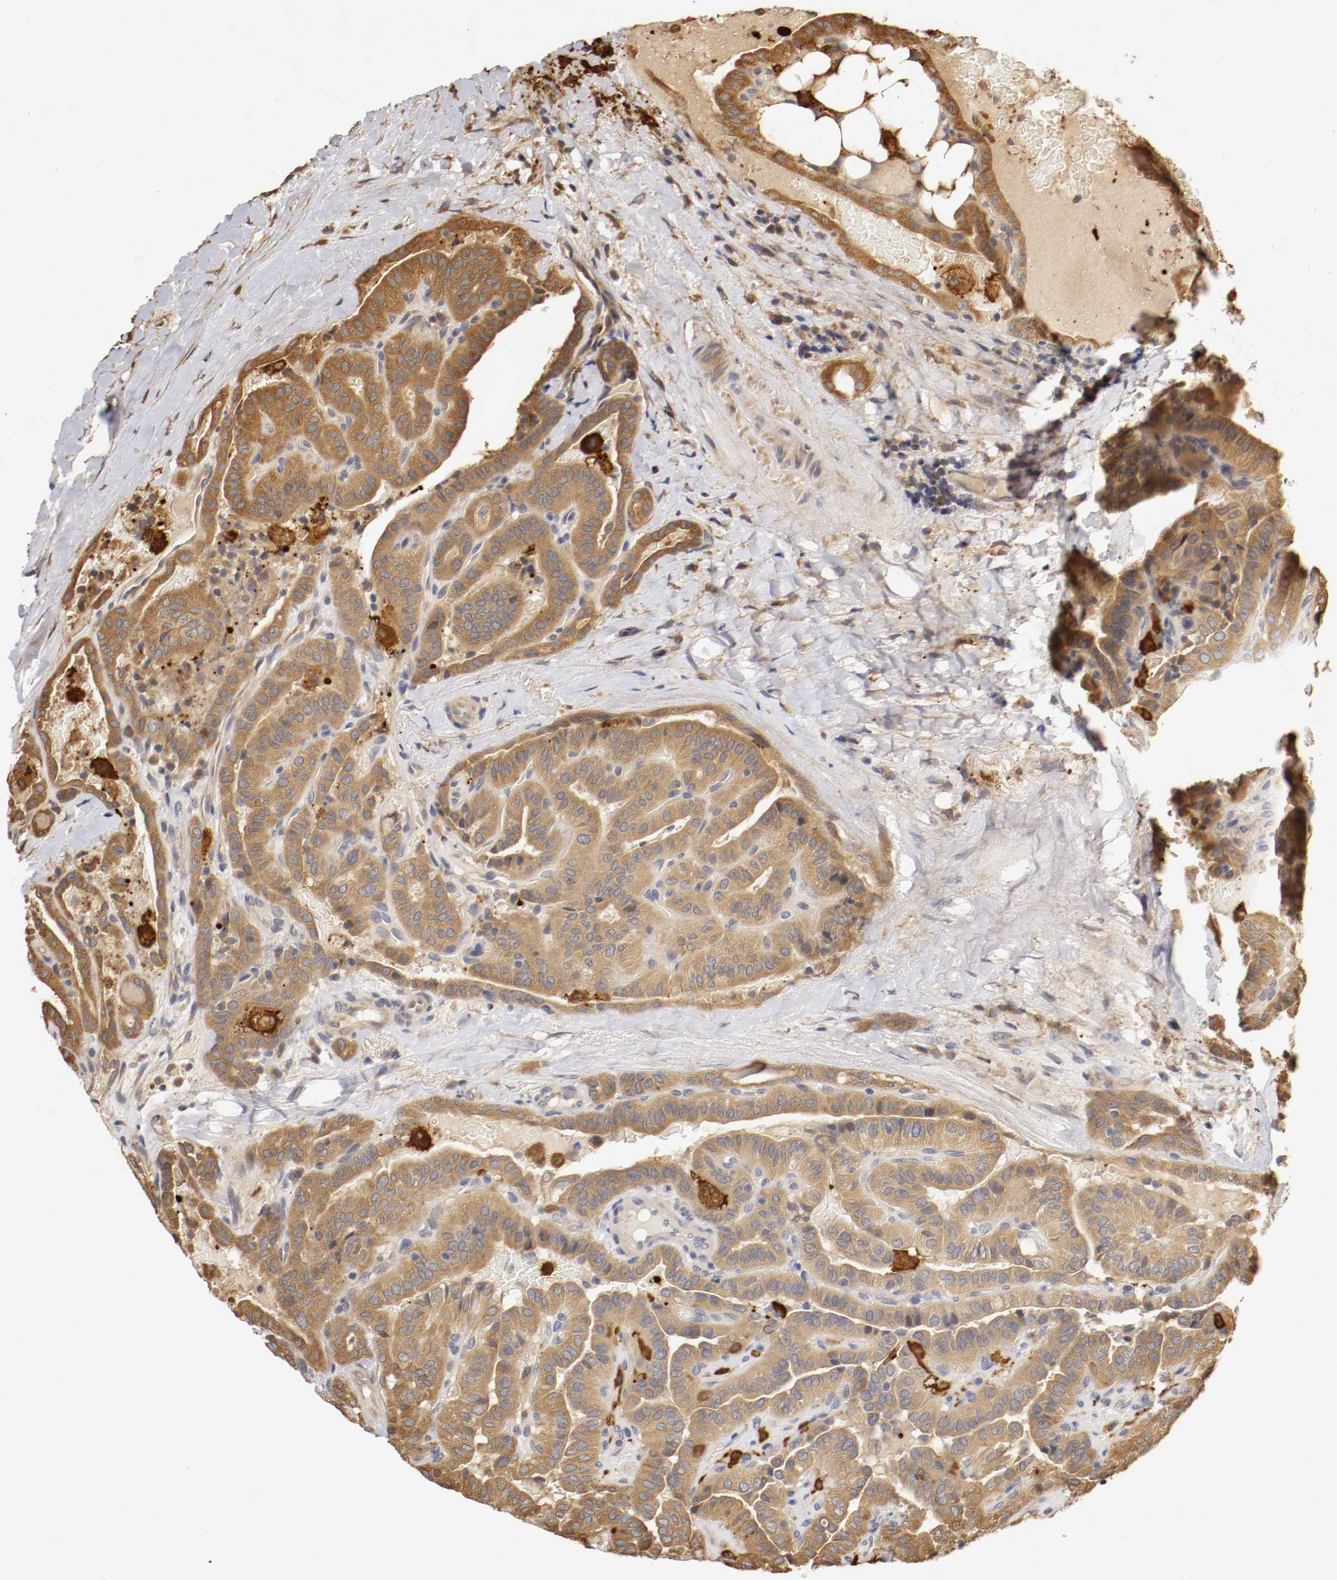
{"staining": {"intensity": "strong", "quantity": ">75%", "location": "cytoplasmic/membranous"}, "tissue": "thyroid cancer", "cell_type": "Tumor cells", "image_type": "cancer", "snomed": [{"axis": "morphology", "description": "Papillary adenocarcinoma, NOS"}, {"axis": "topography", "description": "Thyroid gland"}], "caption": "Thyroid cancer (papillary adenocarcinoma) was stained to show a protein in brown. There is high levels of strong cytoplasmic/membranous positivity in about >75% of tumor cells.", "gene": "VEZT", "patient": {"sex": "male", "age": 77}}